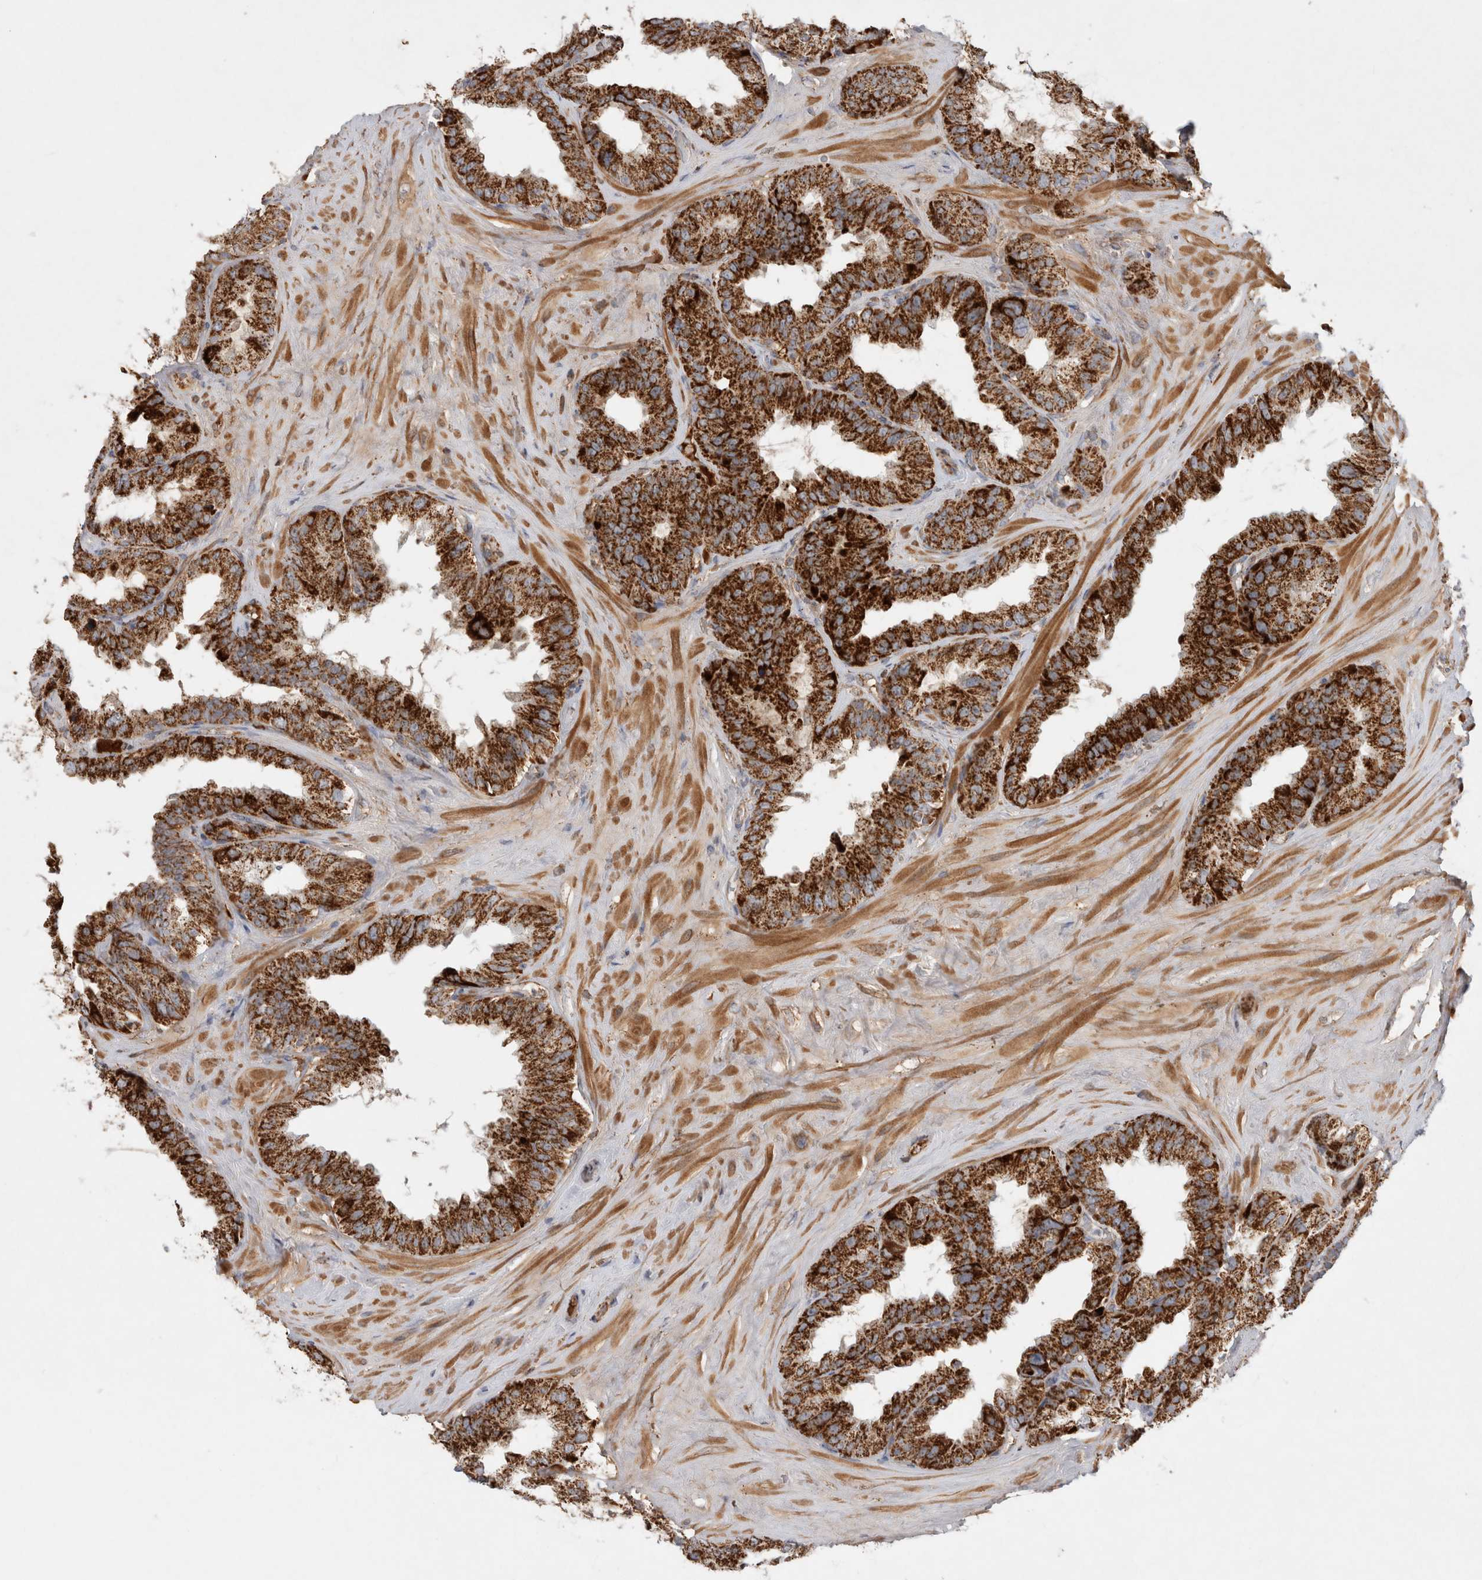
{"staining": {"intensity": "strong", "quantity": ">75%", "location": "cytoplasmic/membranous"}, "tissue": "seminal vesicle", "cell_type": "Glandular cells", "image_type": "normal", "snomed": [{"axis": "morphology", "description": "Normal tissue, NOS"}, {"axis": "topography", "description": "Seminal veicle"}], "caption": "Brown immunohistochemical staining in unremarkable human seminal vesicle reveals strong cytoplasmic/membranous positivity in about >75% of glandular cells.", "gene": "MRPS28", "patient": {"sex": "male", "age": 80}}